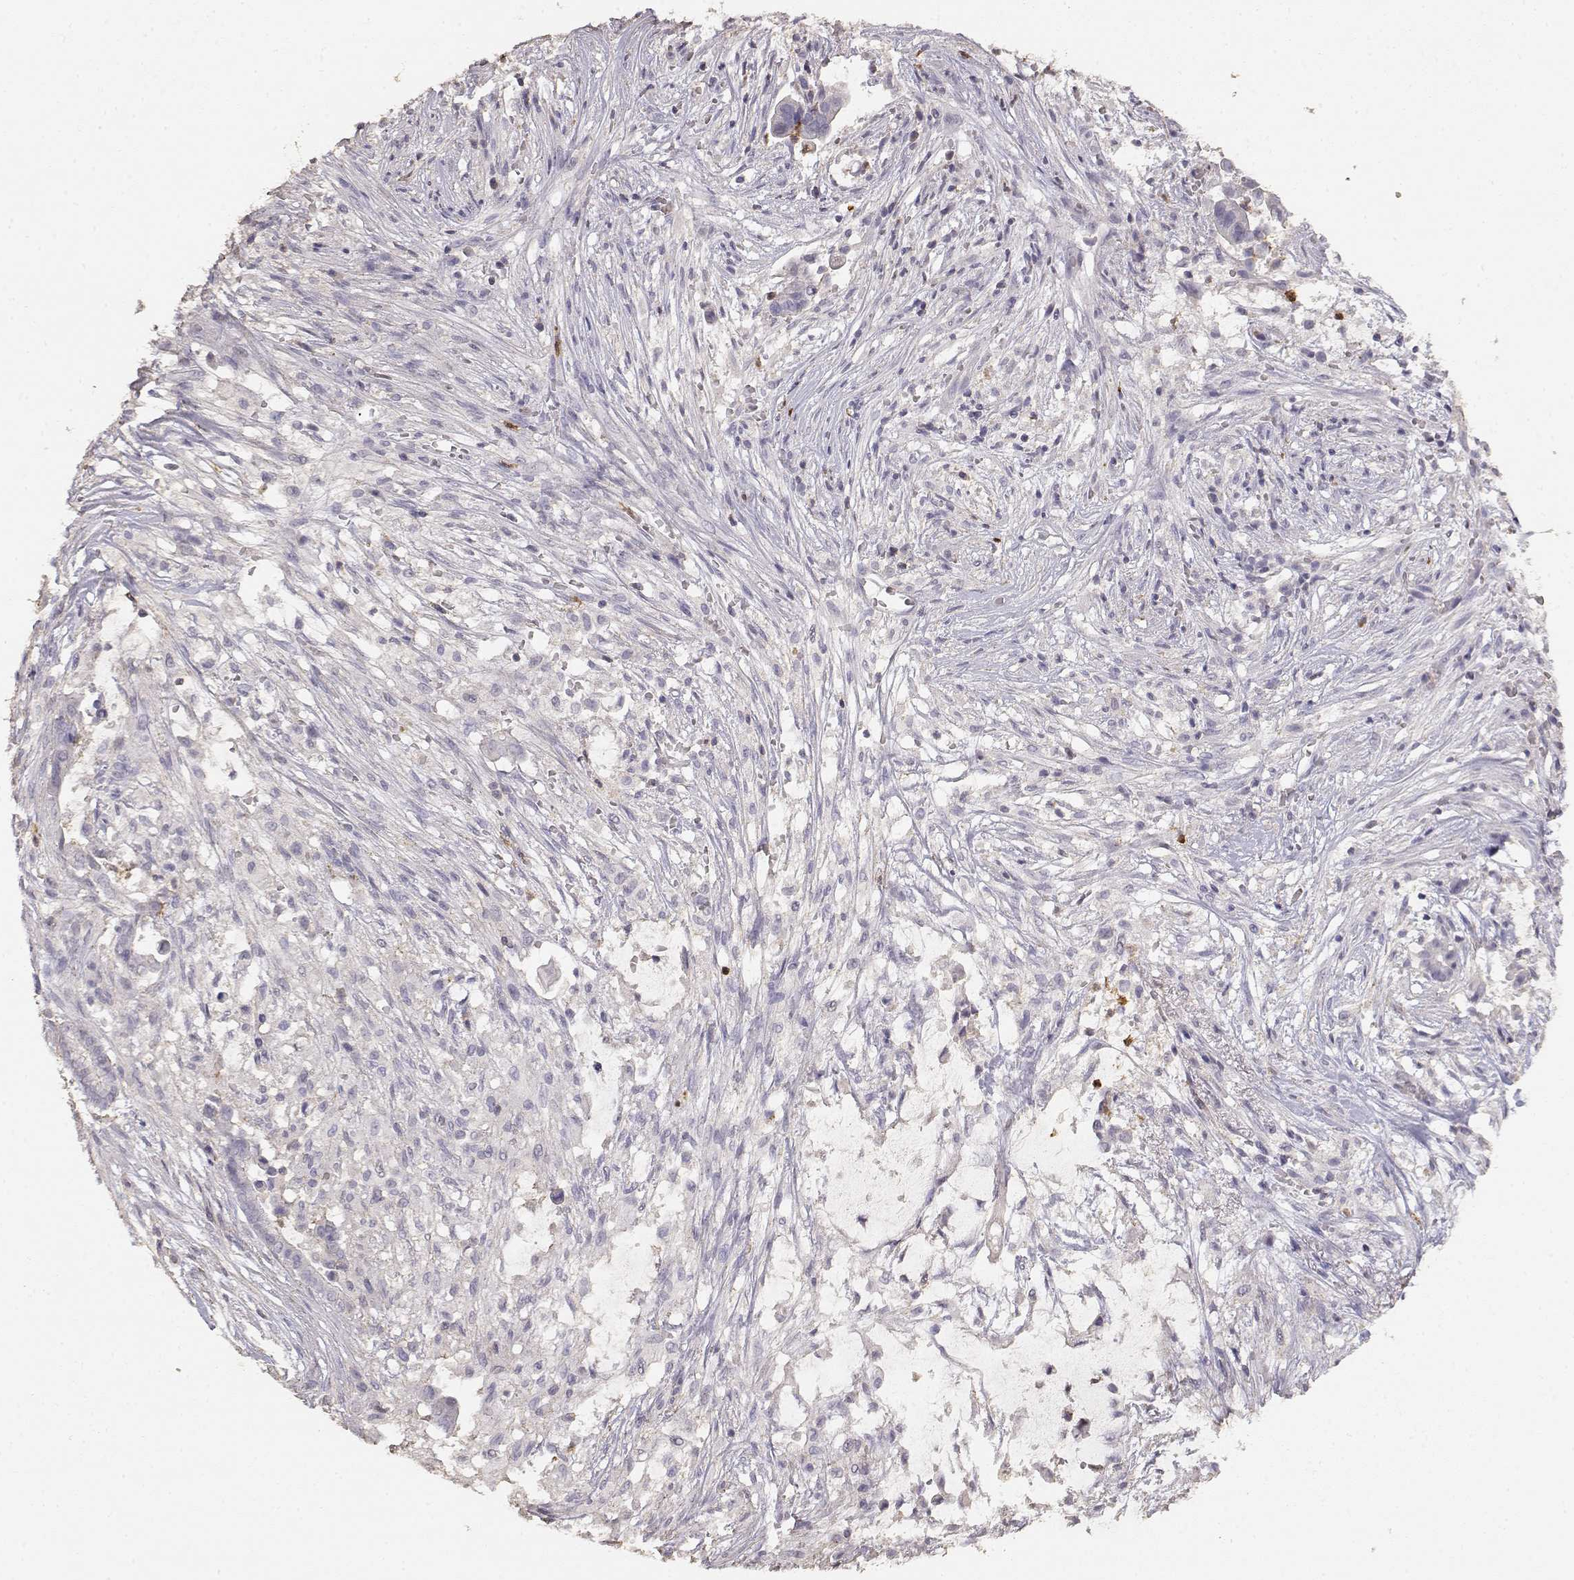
{"staining": {"intensity": "negative", "quantity": "none", "location": "none"}, "tissue": "pancreatic cancer", "cell_type": "Tumor cells", "image_type": "cancer", "snomed": [{"axis": "morphology", "description": "Adenocarcinoma, NOS"}, {"axis": "topography", "description": "Pancreas"}], "caption": "Tumor cells are negative for protein expression in human adenocarcinoma (pancreatic). (DAB (3,3'-diaminobenzidine) IHC, high magnification).", "gene": "TNFRSF10C", "patient": {"sex": "male", "age": 61}}